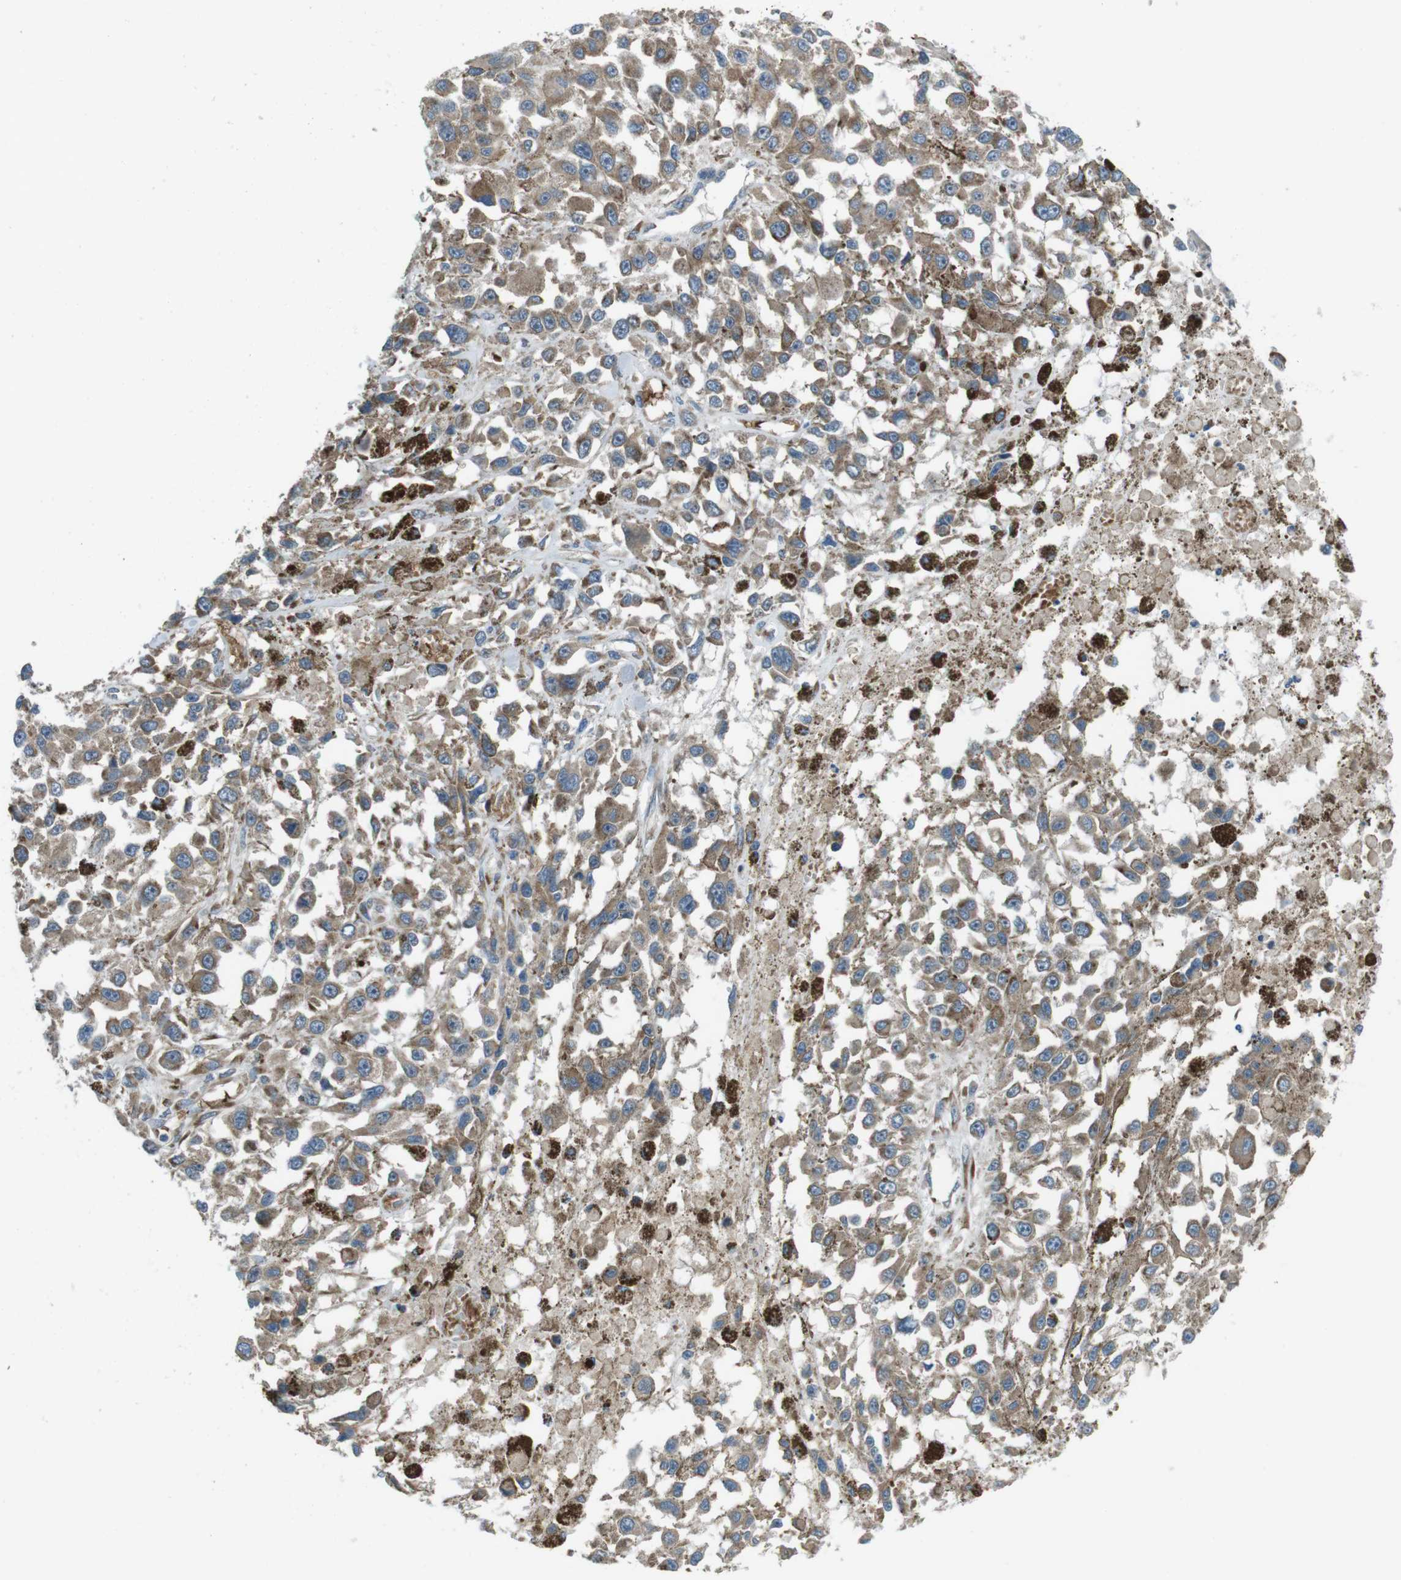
{"staining": {"intensity": "moderate", "quantity": ">75%", "location": "cytoplasmic/membranous"}, "tissue": "melanoma", "cell_type": "Tumor cells", "image_type": "cancer", "snomed": [{"axis": "morphology", "description": "Malignant melanoma, Metastatic site"}, {"axis": "topography", "description": "Lymph node"}], "caption": "Immunohistochemical staining of melanoma demonstrates medium levels of moderate cytoplasmic/membranous protein staining in approximately >75% of tumor cells.", "gene": "SSR3", "patient": {"sex": "male", "age": 59}}